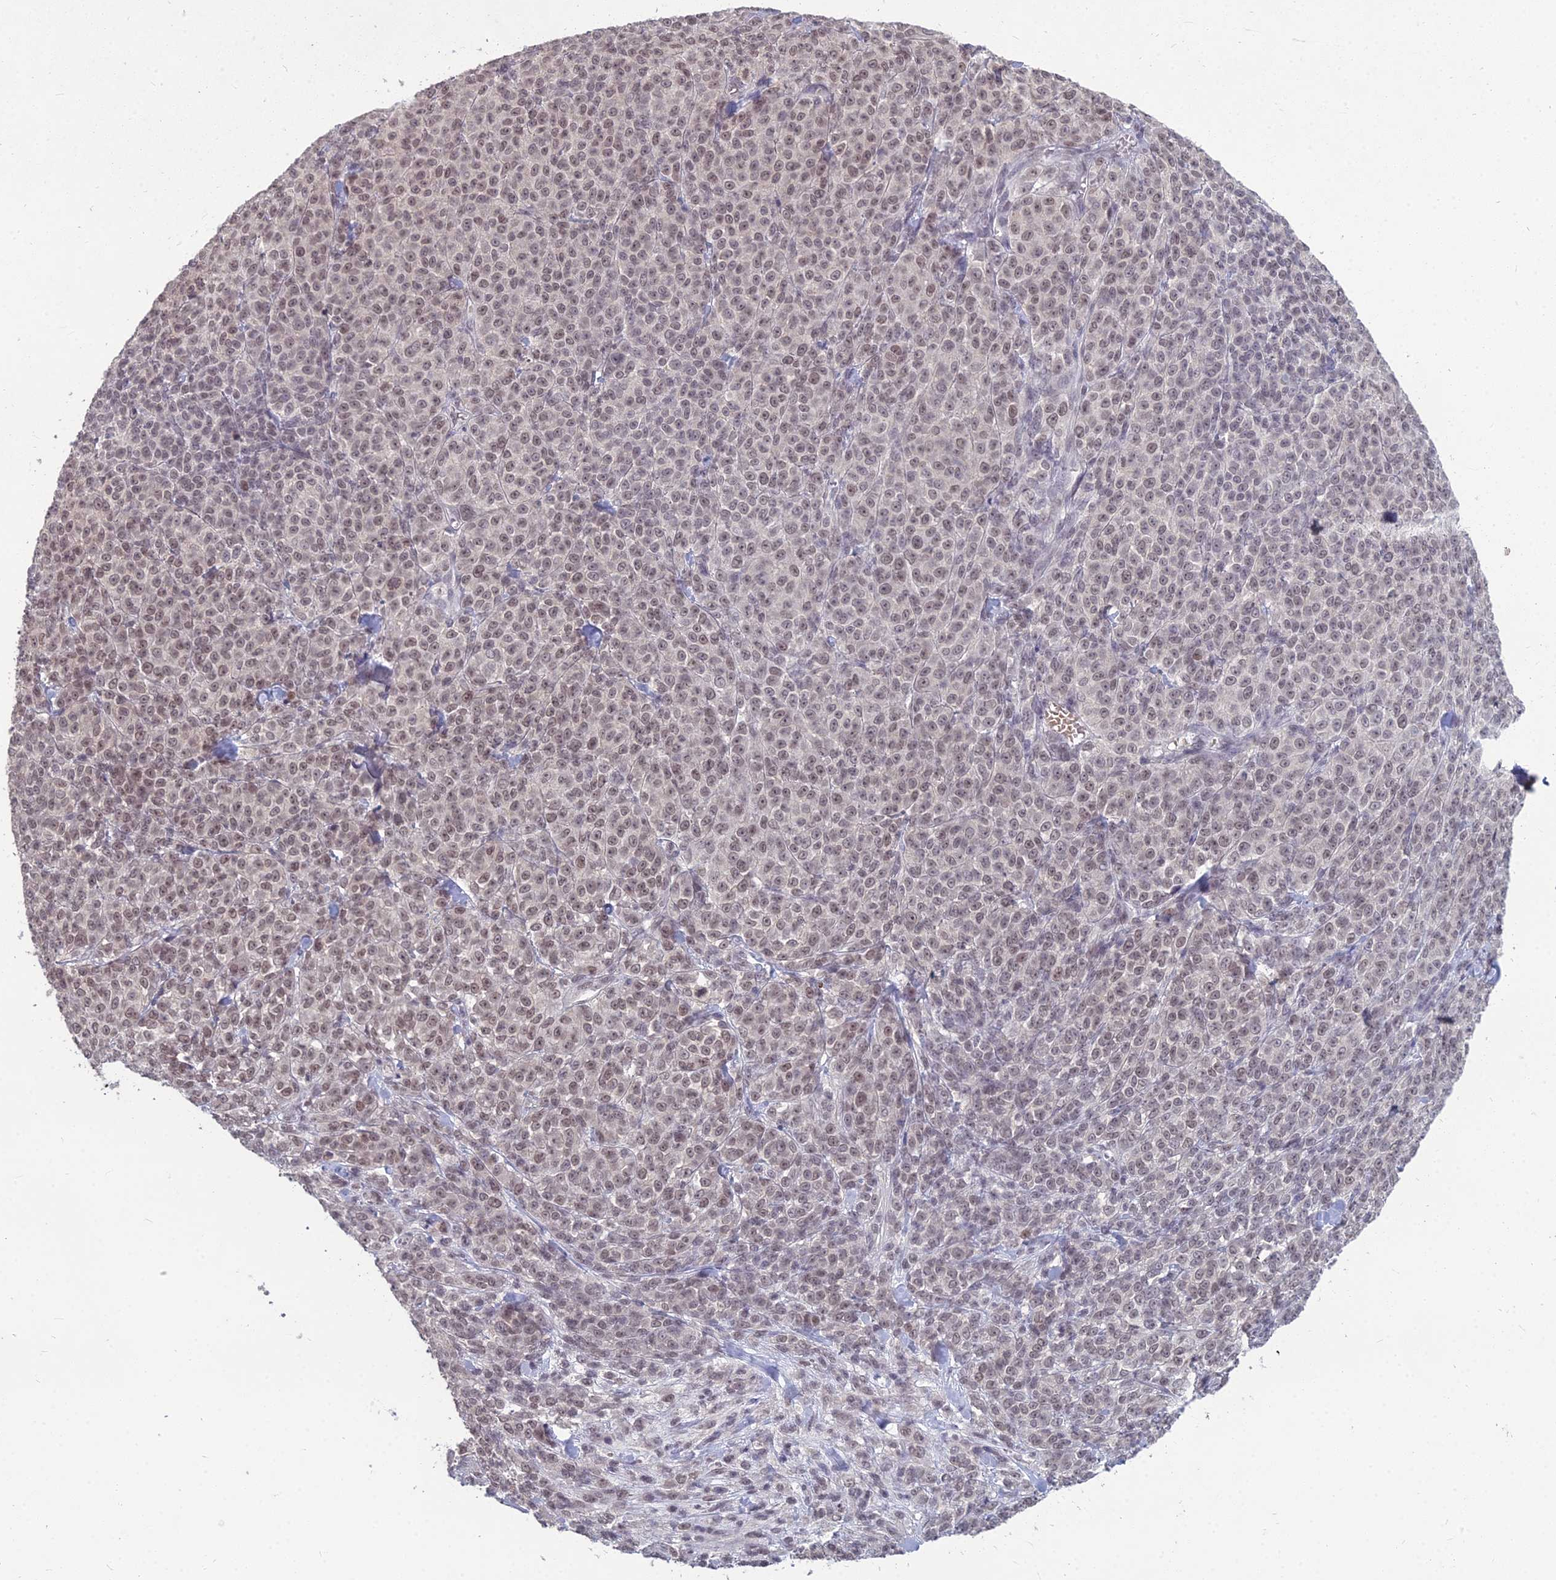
{"staining": {"intensity": "moderate", "quantity": ">75%", "location": "nuclear"}, "tissue": "melanoma", "cell_type": "Tumor cells", "image_type": "cancer", "snomed": [{"axis": "morphology", "description": "Normal tissue, NOS"}, {"axis": "morphology", "description": "Malignant melanoma, NOS"}, {"axis": "topography", "description": "Skin"}], "caption": "Immunohistochemistry (IHC) (DAB (3,3'-diaminobenzidine)) staining of malignant melanoma exhibits moderate nuclear protein expression in approximately >75% of tumor cells.", "gene": "KAT7", "patient": {"sex": "female", "age": 34}}